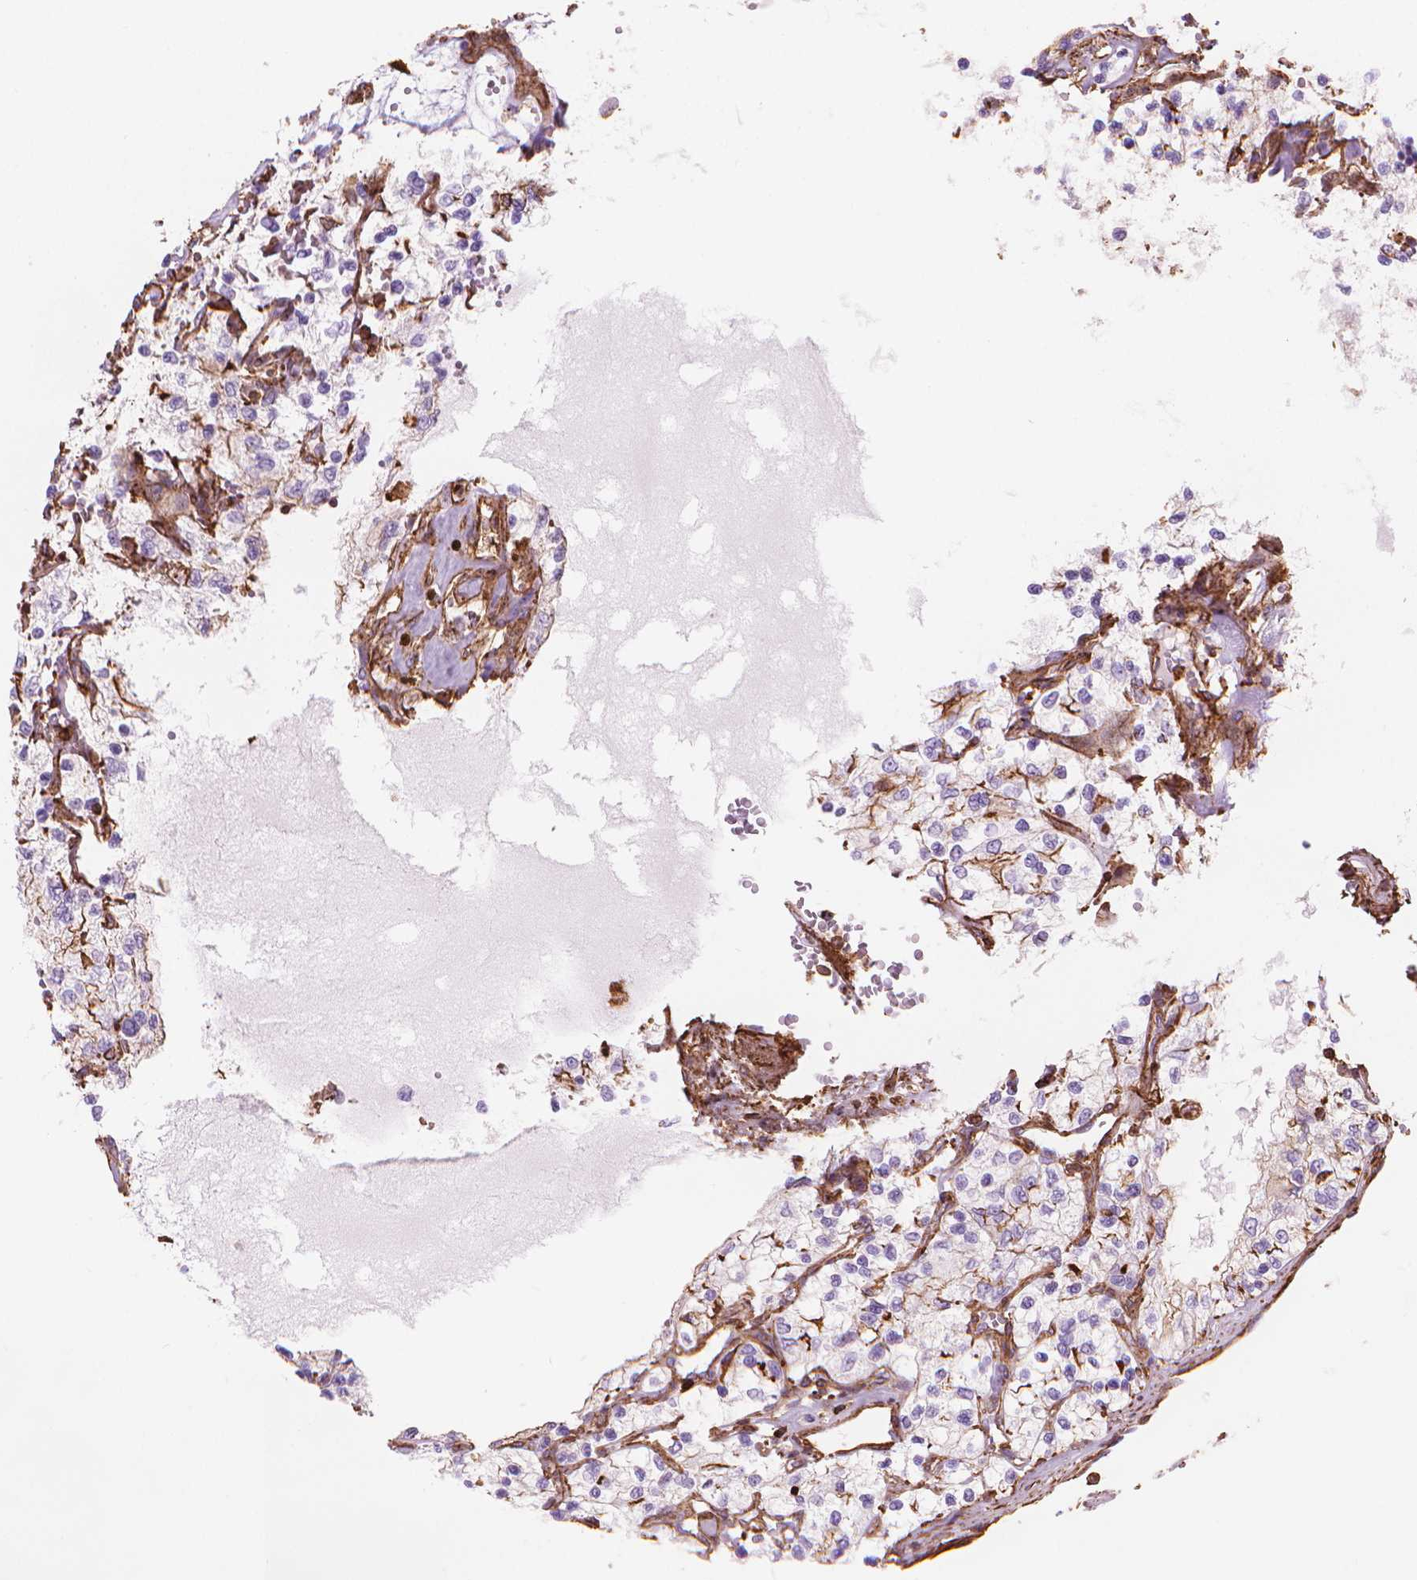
{"staining": {"intensity": "moderate", "quantity": "<25%", "location": "cytoplasmic/membranous"}, "tissue": "renal cancer", "cell_type": "Tumor cells", "image_type": "cancer", "snomed": [{"axis": "morphology", "description": "Adenocarcinoma, NOS"}, {"axis": "topography", "description": "Kidney"}], "caption": "Immunohistochemical staining of human adenocarcinoma (renal) exhibits moderate cytoplasmic/membranous protein positivity in approximately <25% of tumor cells.", "gene": "PATJ", "patient": {"sex": "female", "age": 69}}